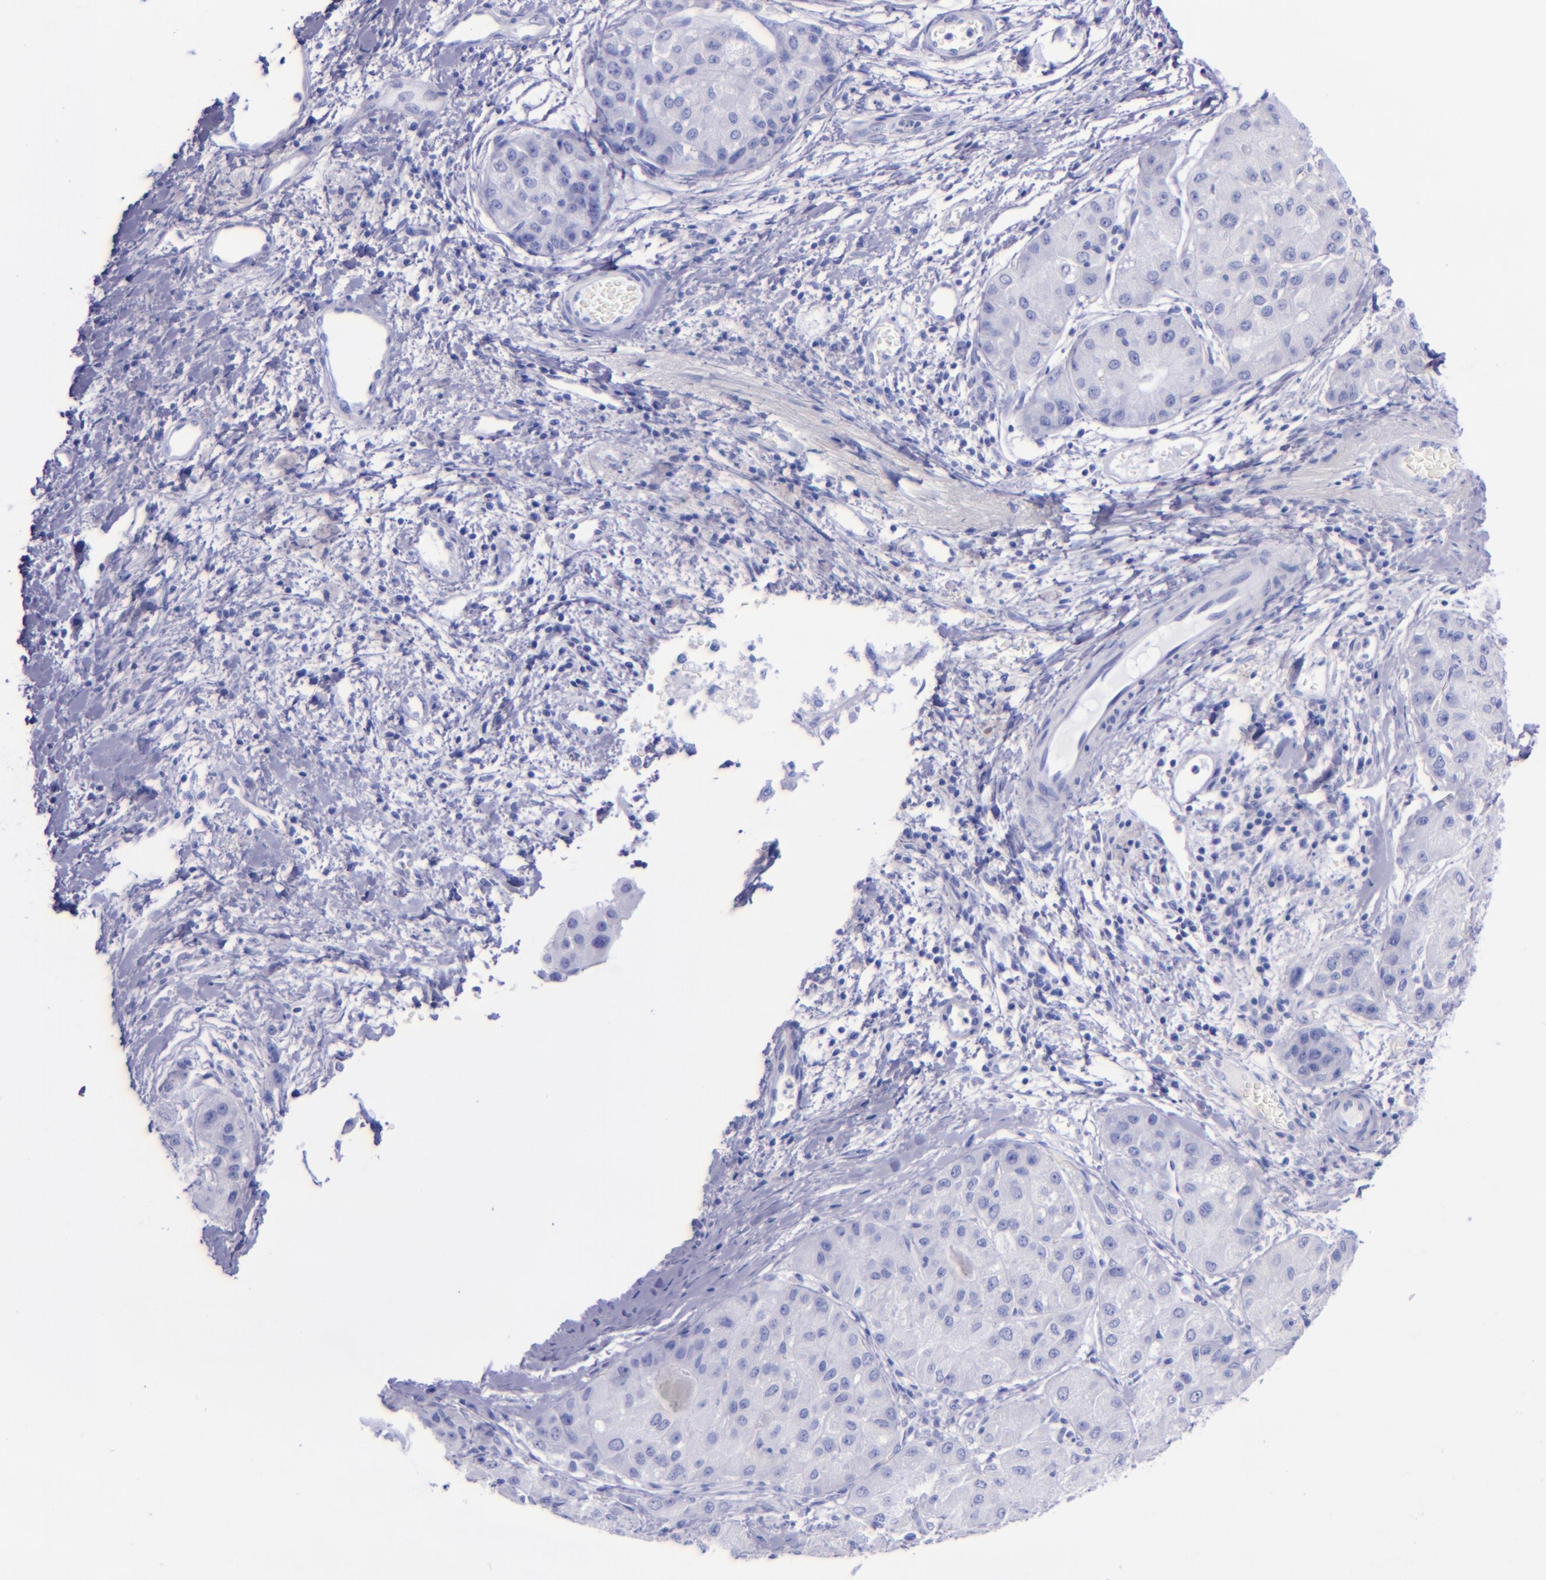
{"staining": {"intensity": "negative", "quantity": "none", "location": "none"}, "tissue": "liver cancer", "cell_type": "Tumor cells", "image_type": "cancer", "snomed": [{"axis": "morphology", "description": "Carcinoma, Hepatocellular, NOS"}, {"axis": "topography", "description": "Liver"}], "caption": "High magnification brightfield microscopy of hepatocellular carcinoma (liver) stained with DAB (brown) and counterstained with hematoxylin (blue): tumor cells show no significant expression.", "gene": "LAG3", "patient": {"sex": "male", "age": 80}}